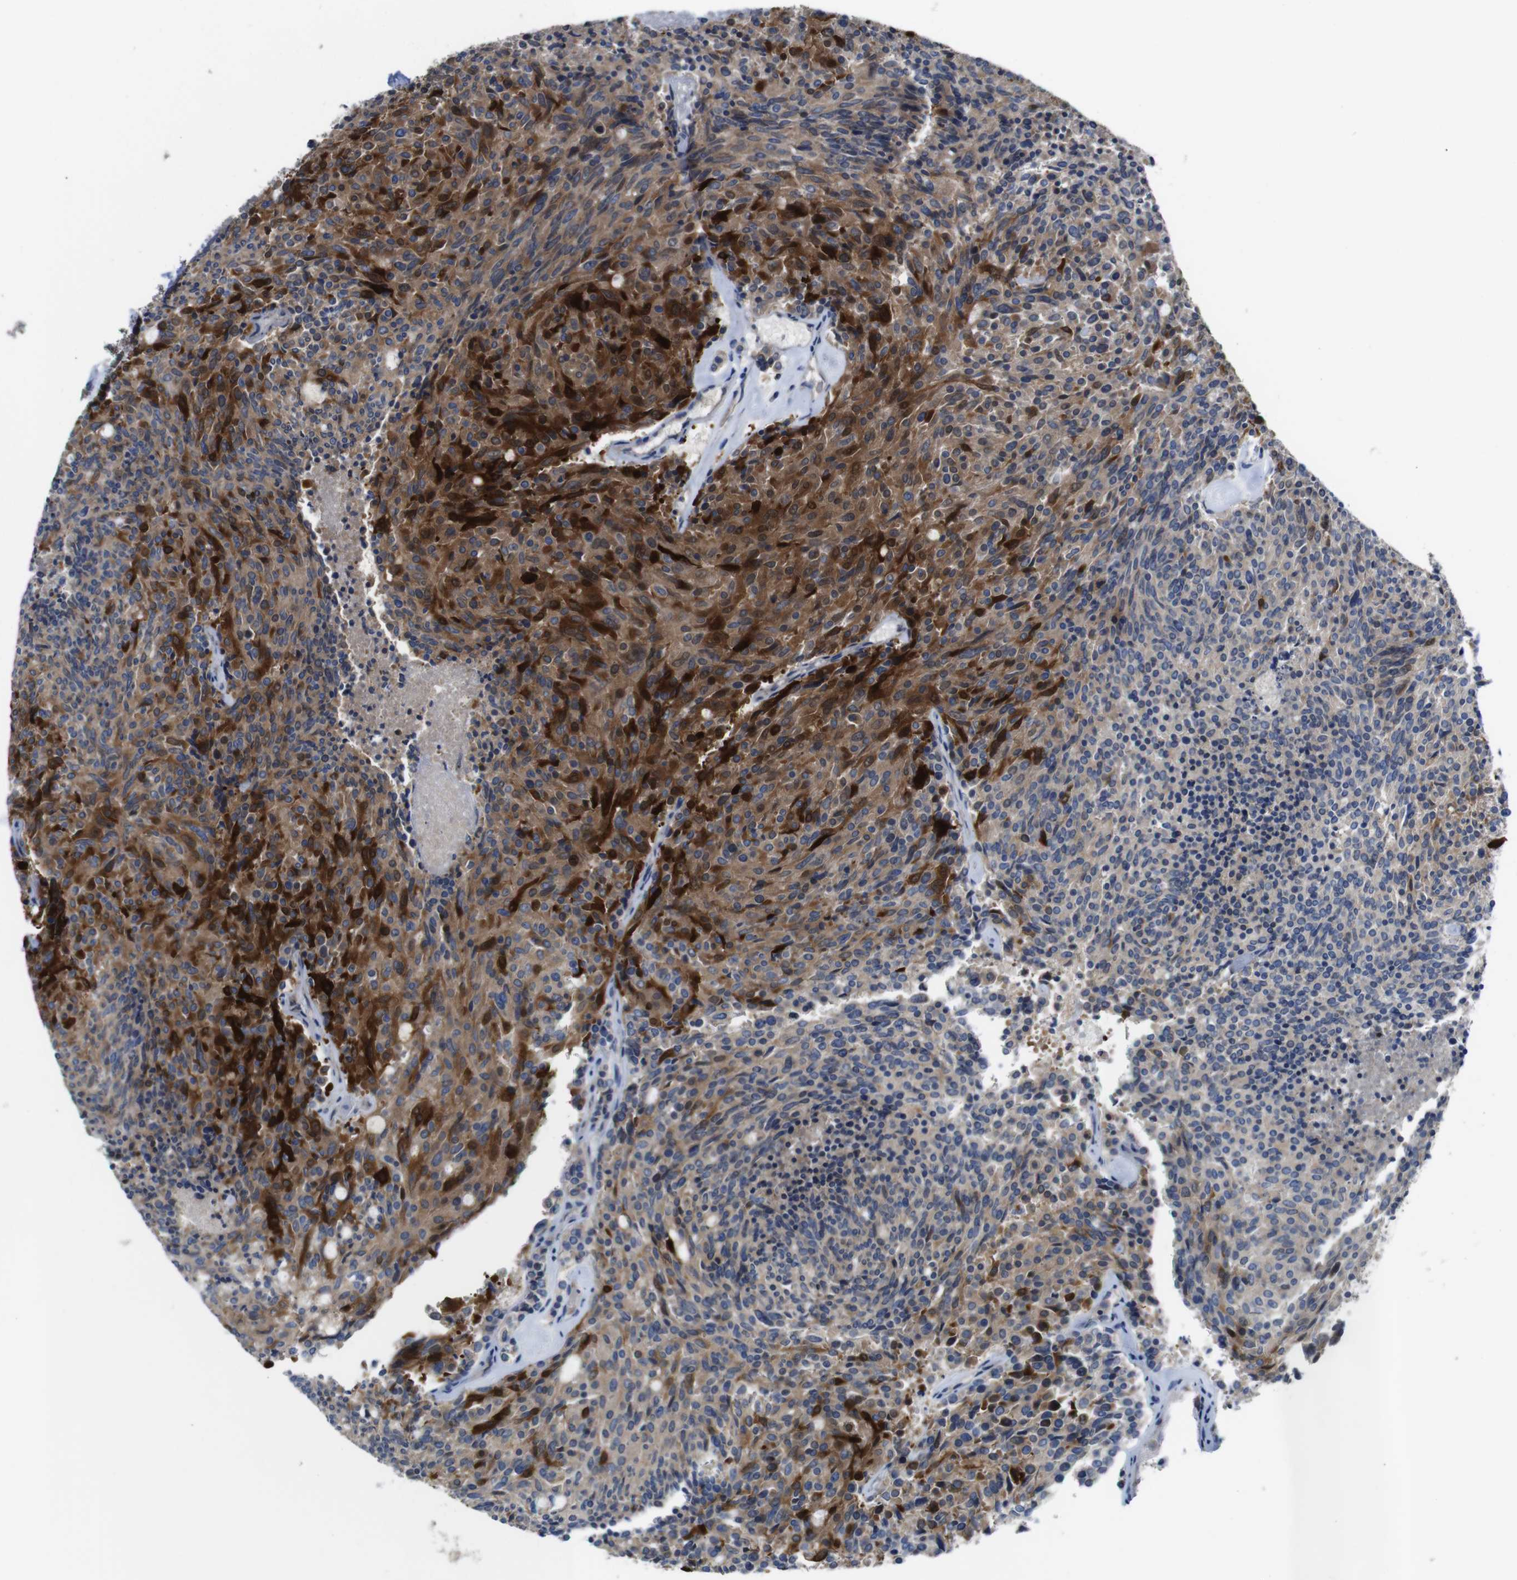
{"staining": {"intensity": "strong", "quantity": "25%-75%", "location": "cytoplasmic/membranous,nuclear"}, "tissue": "carcinoid", "cell_type": "Tumor cells", "image_type": "cancer", "snomed": [{"axis": "morphology", "description": "Carcinoid, malignant, NOS"}, {"axis": "topography", "description": "Pancreas"}], "caption": "There is high levels of strong cytoplasmic/membranous and nuclear expression in tumor cells of carcinoid, as demonstrated by immunohistochemical staining (brown color).", "gene": "DDRGK1", "patient": {"sex": "female", "age": 54}}